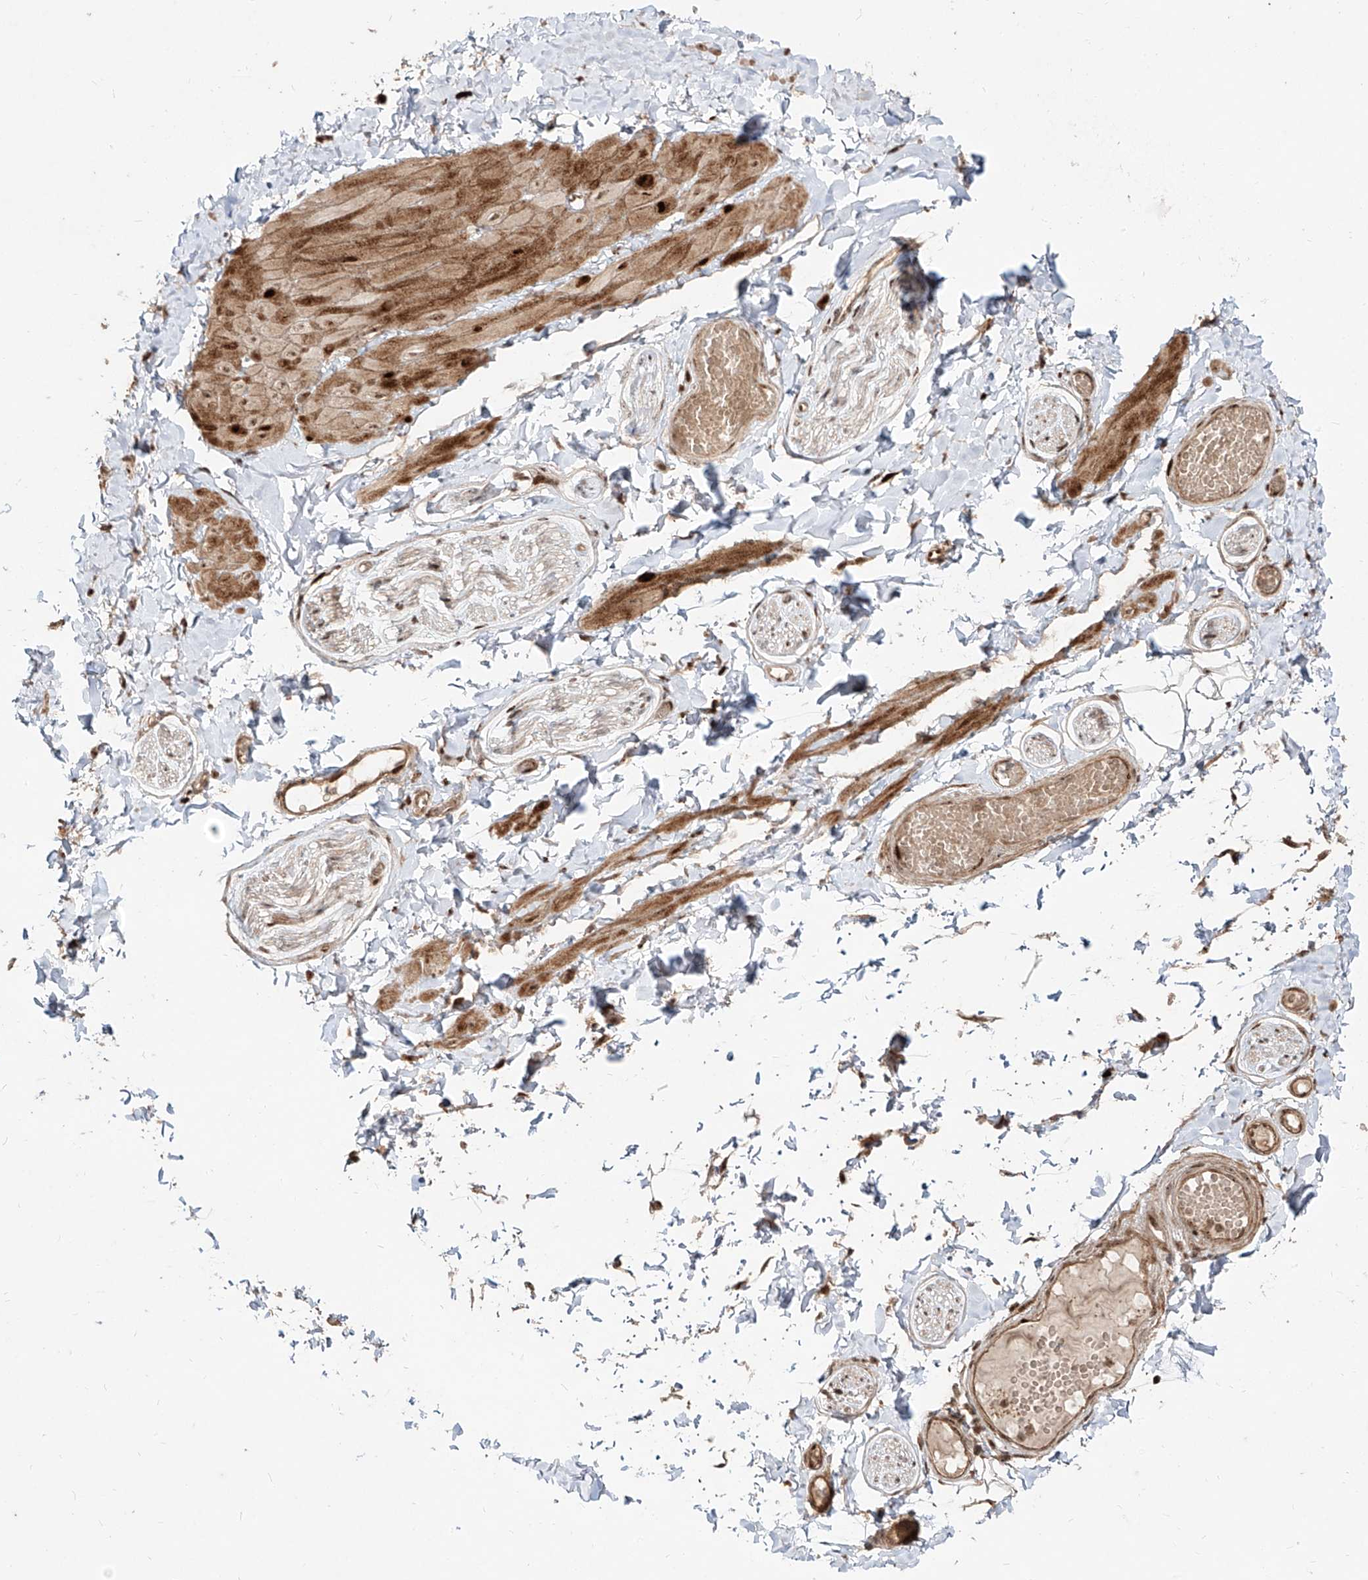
{"staining": {"intensity": "negative", "quantity": "none", "location": "none"}, "tissue": "adipose tissue", "cell_type": "Adipocytes", "image_type": "normal", "snomed": [{"axis": "morphology", "description": "Normal tissue, NOS"}, {"axis": "topography", "description": "Adipose tissue"}, {"axis": "topography", "description": "Vascular tissue"}, {"axis": "topography", "description": "Peripheral nerve tissue"}], "caption": "Immunohistochemical staining of benign human adipose tissue shows no significant staining in adipocytes.", "gene": "ZNF710", "patient": {"sex": "male", "age": 25}}